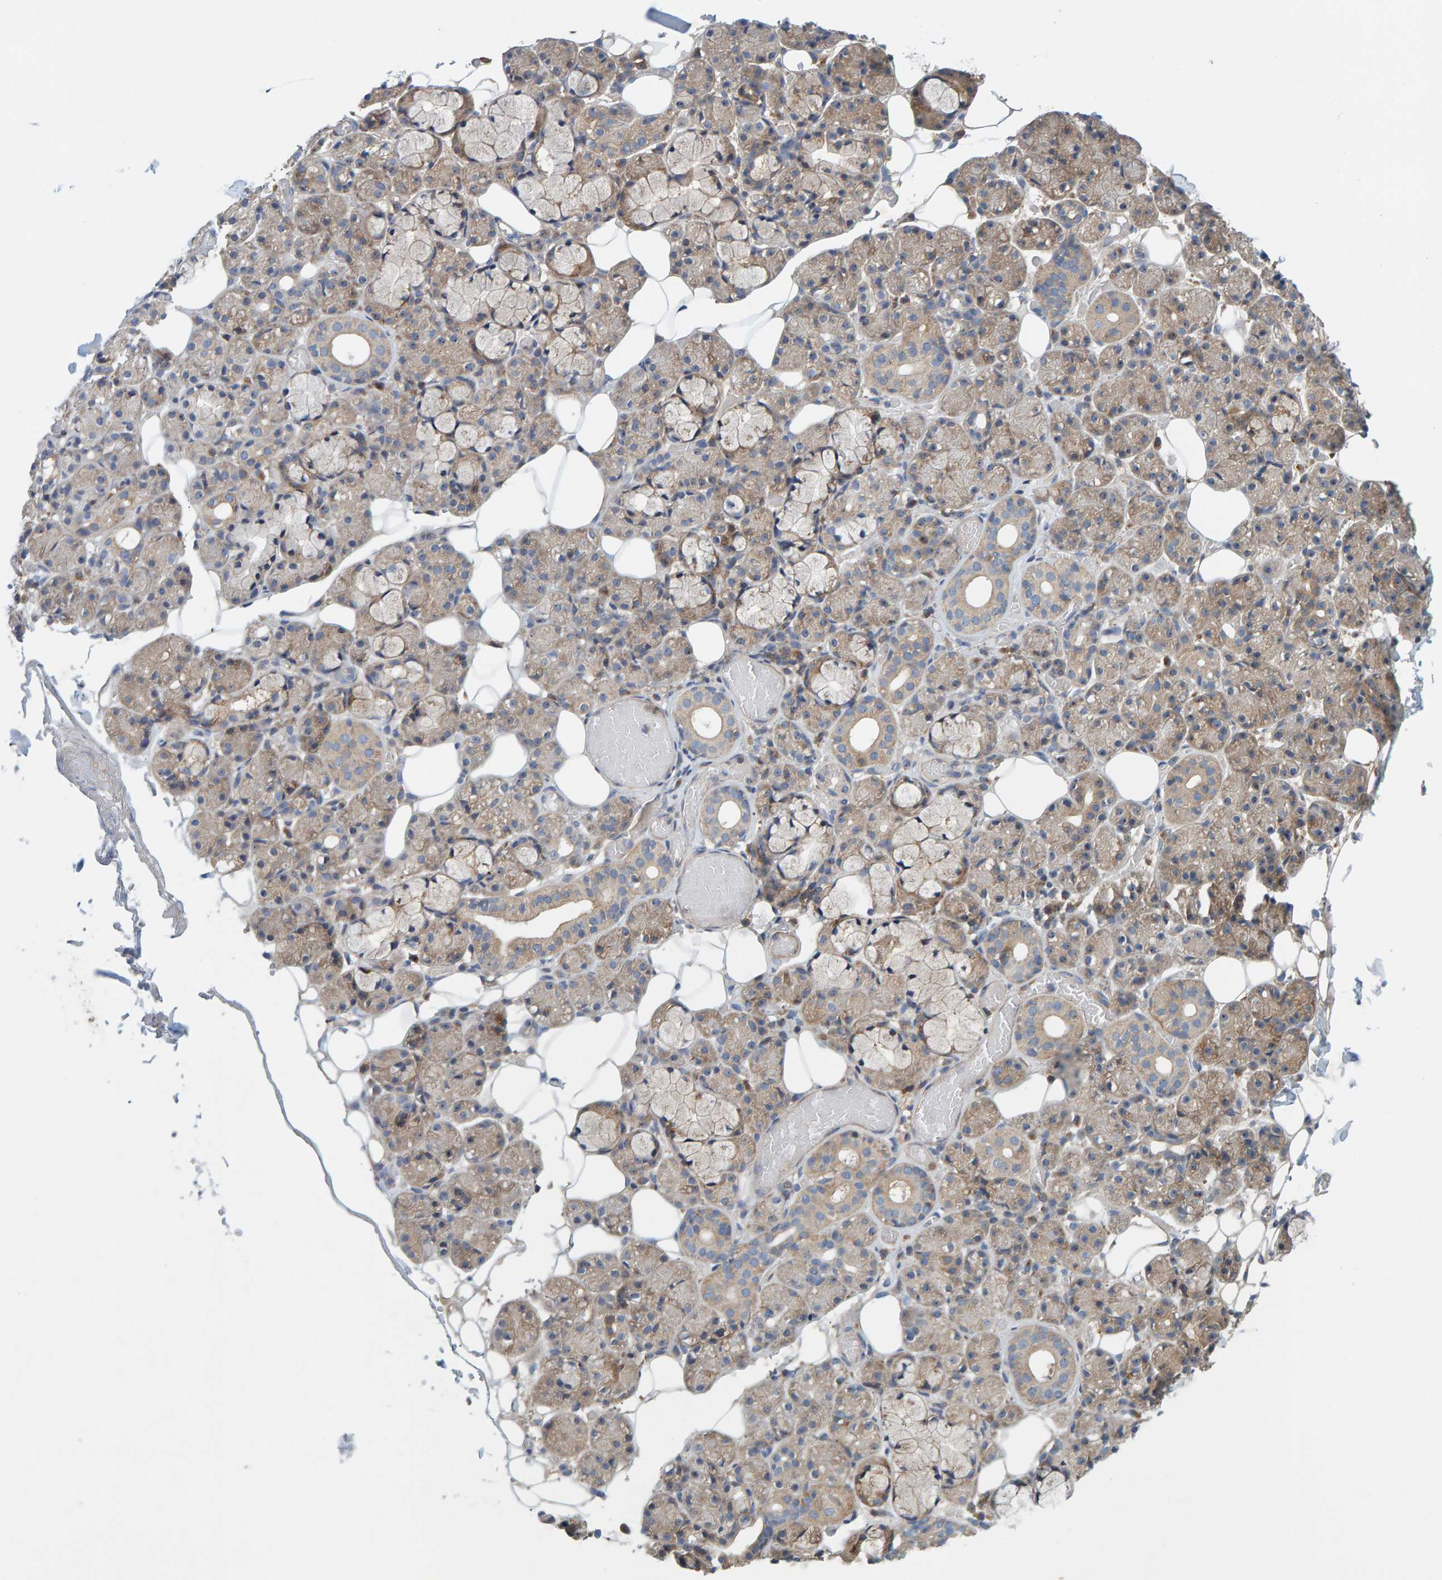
{"staining": {"intensity": "weak", "quantity": ">75%", "location": "cytoplasmic/membranous"}, "tissue": "salivary gland", "cell_type": "Glandular cells", "image_type": "normal", "snomed": [{"axis": "morphology", "description": "Normal tissue, NOS"}, {"axis": "topography", "description": "Salivary gland"}], "caption": "Protein staining of benign salivary gland reveals weak cytoplasmic/membranous staining in approximately >75% of glandular cells.", "gene": "CCM2", "patient": {"sex": "male", "age": 63}}